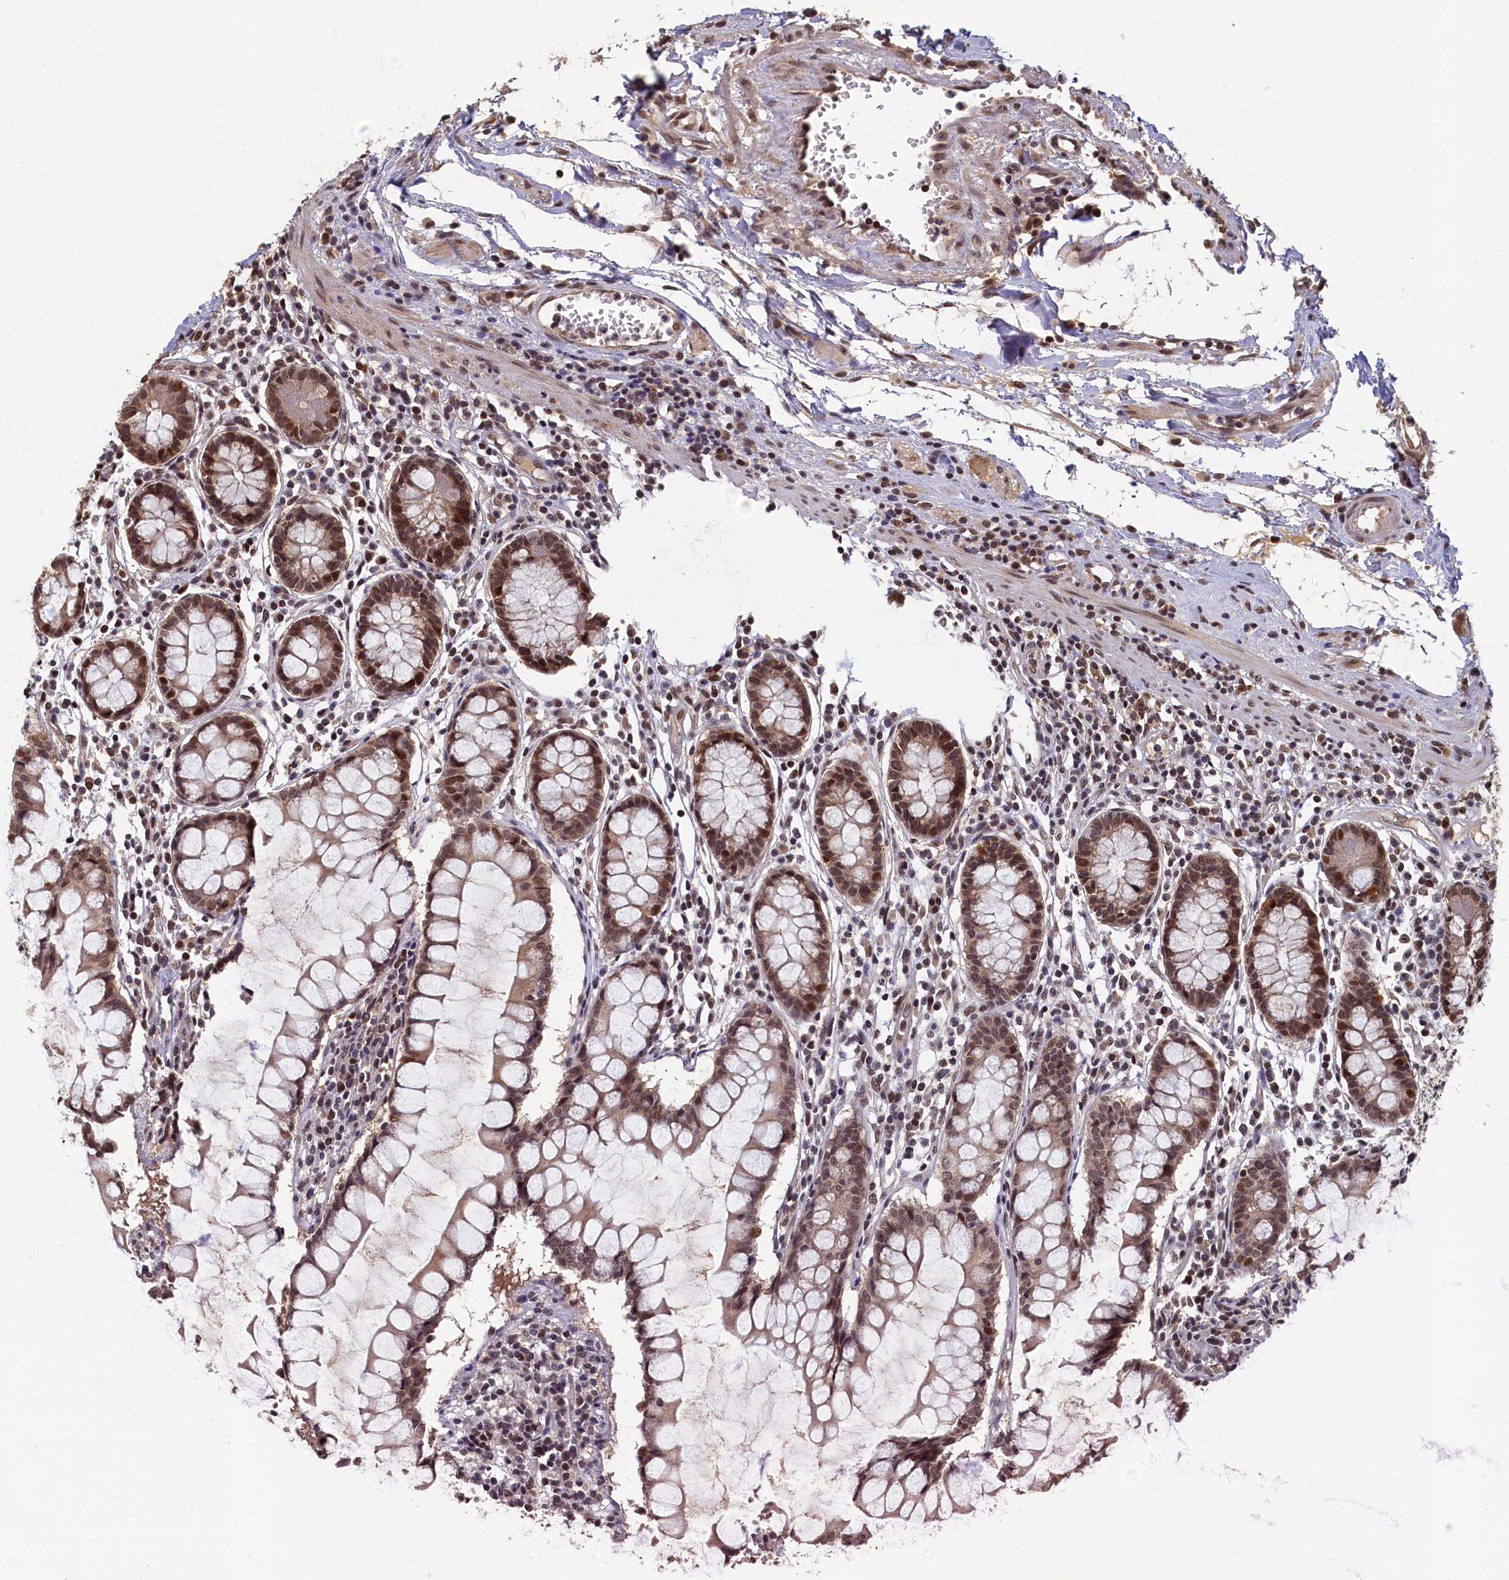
{"staining": {"intensity": "moderate", "quantity": ">75%", "location": "cytoplasmic/membranous,nuclear"}, "tissue": "colon", "cell_type": "Endothelial cells", "image_type": "normal", "snomed": [{"axis": "morphology", "description": "Normal tissue, NOS"}, {"axis": "morphology", "description": "Adenocarcinoma, NOS"}, {"axis": "topography", "description": "Colon"}], "caption": "Colon was stained to show a protein in brown. There is medium levels of moderate cytoplasmic/membranous,nuclear expression in about >75% of endothelial cells. (DAB IHC, brown staining for protein, blue staining for nuclei).", "gene": "CKAP2L", "patient": {"sex": "female", "age": 55}}